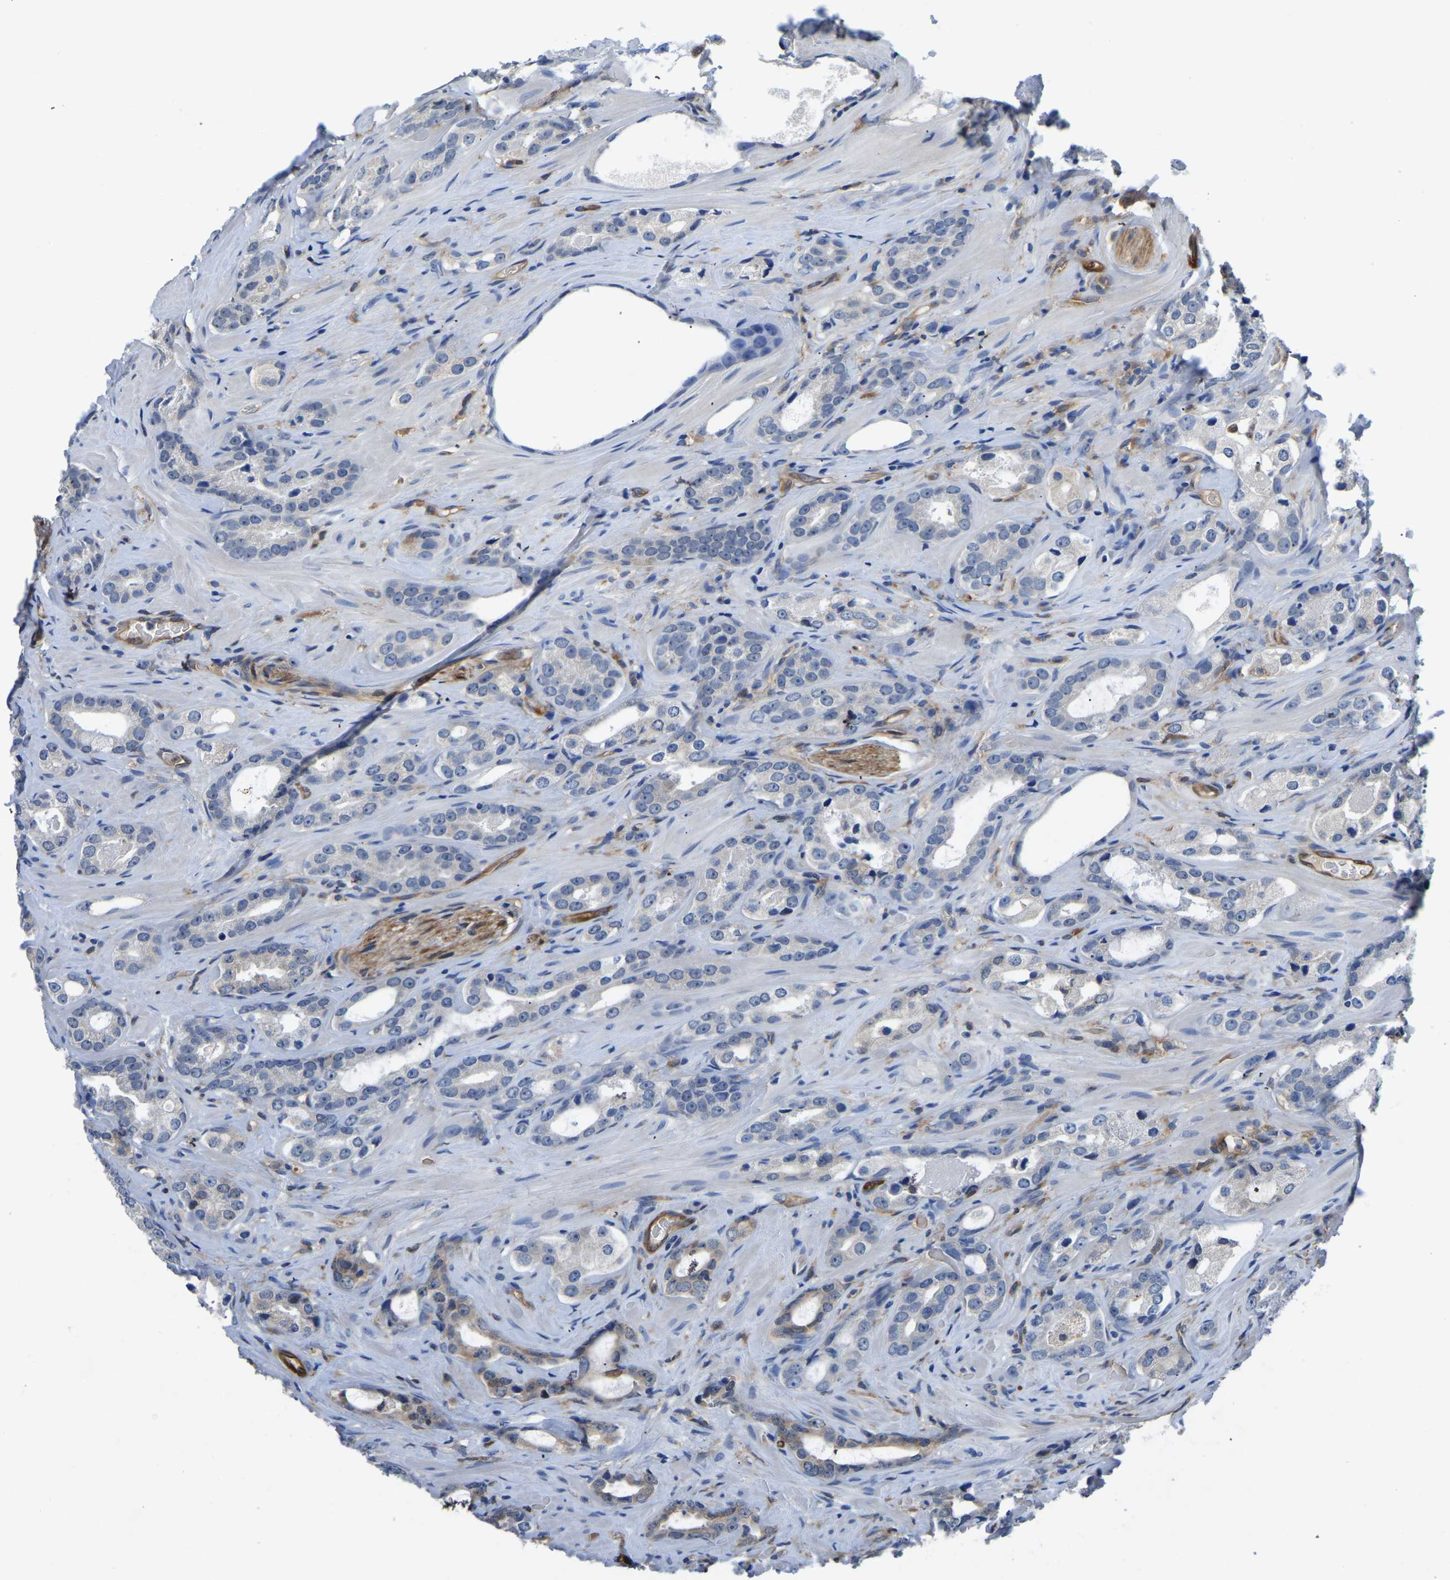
{"staining": {"intensity": "negative", "quantity": "none", "location": "none"}, "tissue": "prostate cancer", "cell_type": "Tumor cells", "image_type": "cancer", "snomed": [{"axis": "morphology", "description": "Adenocarcinoma, High grade"}, {"axis": "topography", "description": "Prostate"}], "caption": "IHC photomicrograph of neoplastic tissue: prostate high-grade adenocarcinoma stained with DAB demonstrates no significant protein expression in tumor cells.", "gene": "ATG2B", "patient": {"sex": "male", "age": 63}}